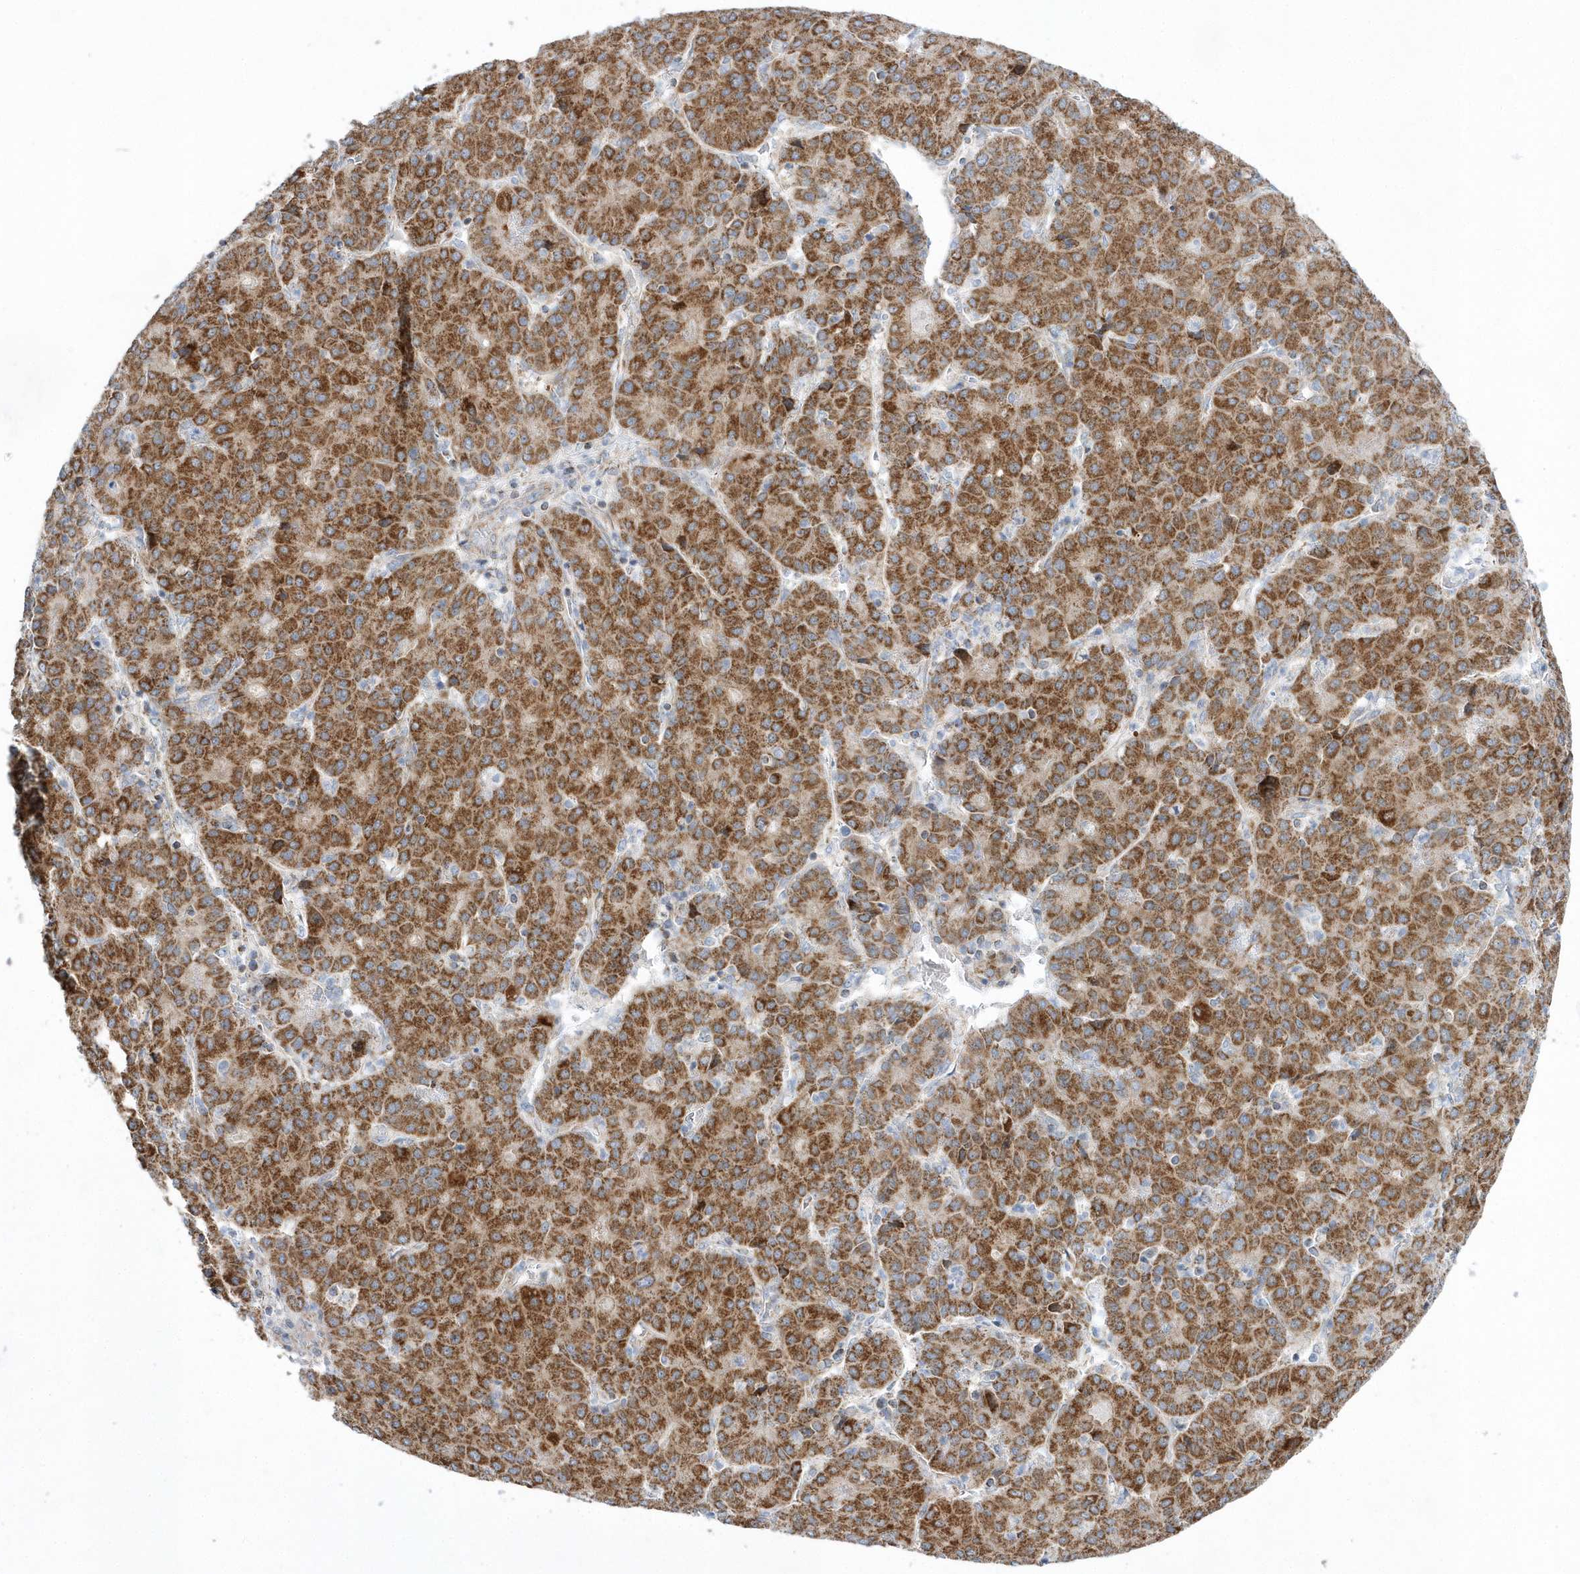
{"staining": {"intensity": "moderate", "quantity": ">75%", "location": "cytoplasmic/membranous"}, "tissue": "liver cancer", "cell_type": "Tumor cells", "image_type": "cancer", "snomed": [{"axis": "morphology", "description": "Carcinoma, Hepatocellular, NOS"}, {"axis": "topography", "description": "Liver"}], "caption": "A medium amount of moderate cytoplasmic/membranous positivity is seen in approximately >75% of tumor cells in liver cancer (hepatocellular carcinoma) tissue. The protein of interest is stained brown, and the nuclei are stained in blue (DAB IHC with brightfield microscopy, high magnification).", "gene": "OPA1", "patient": {"sex": "male", "age": 65}}